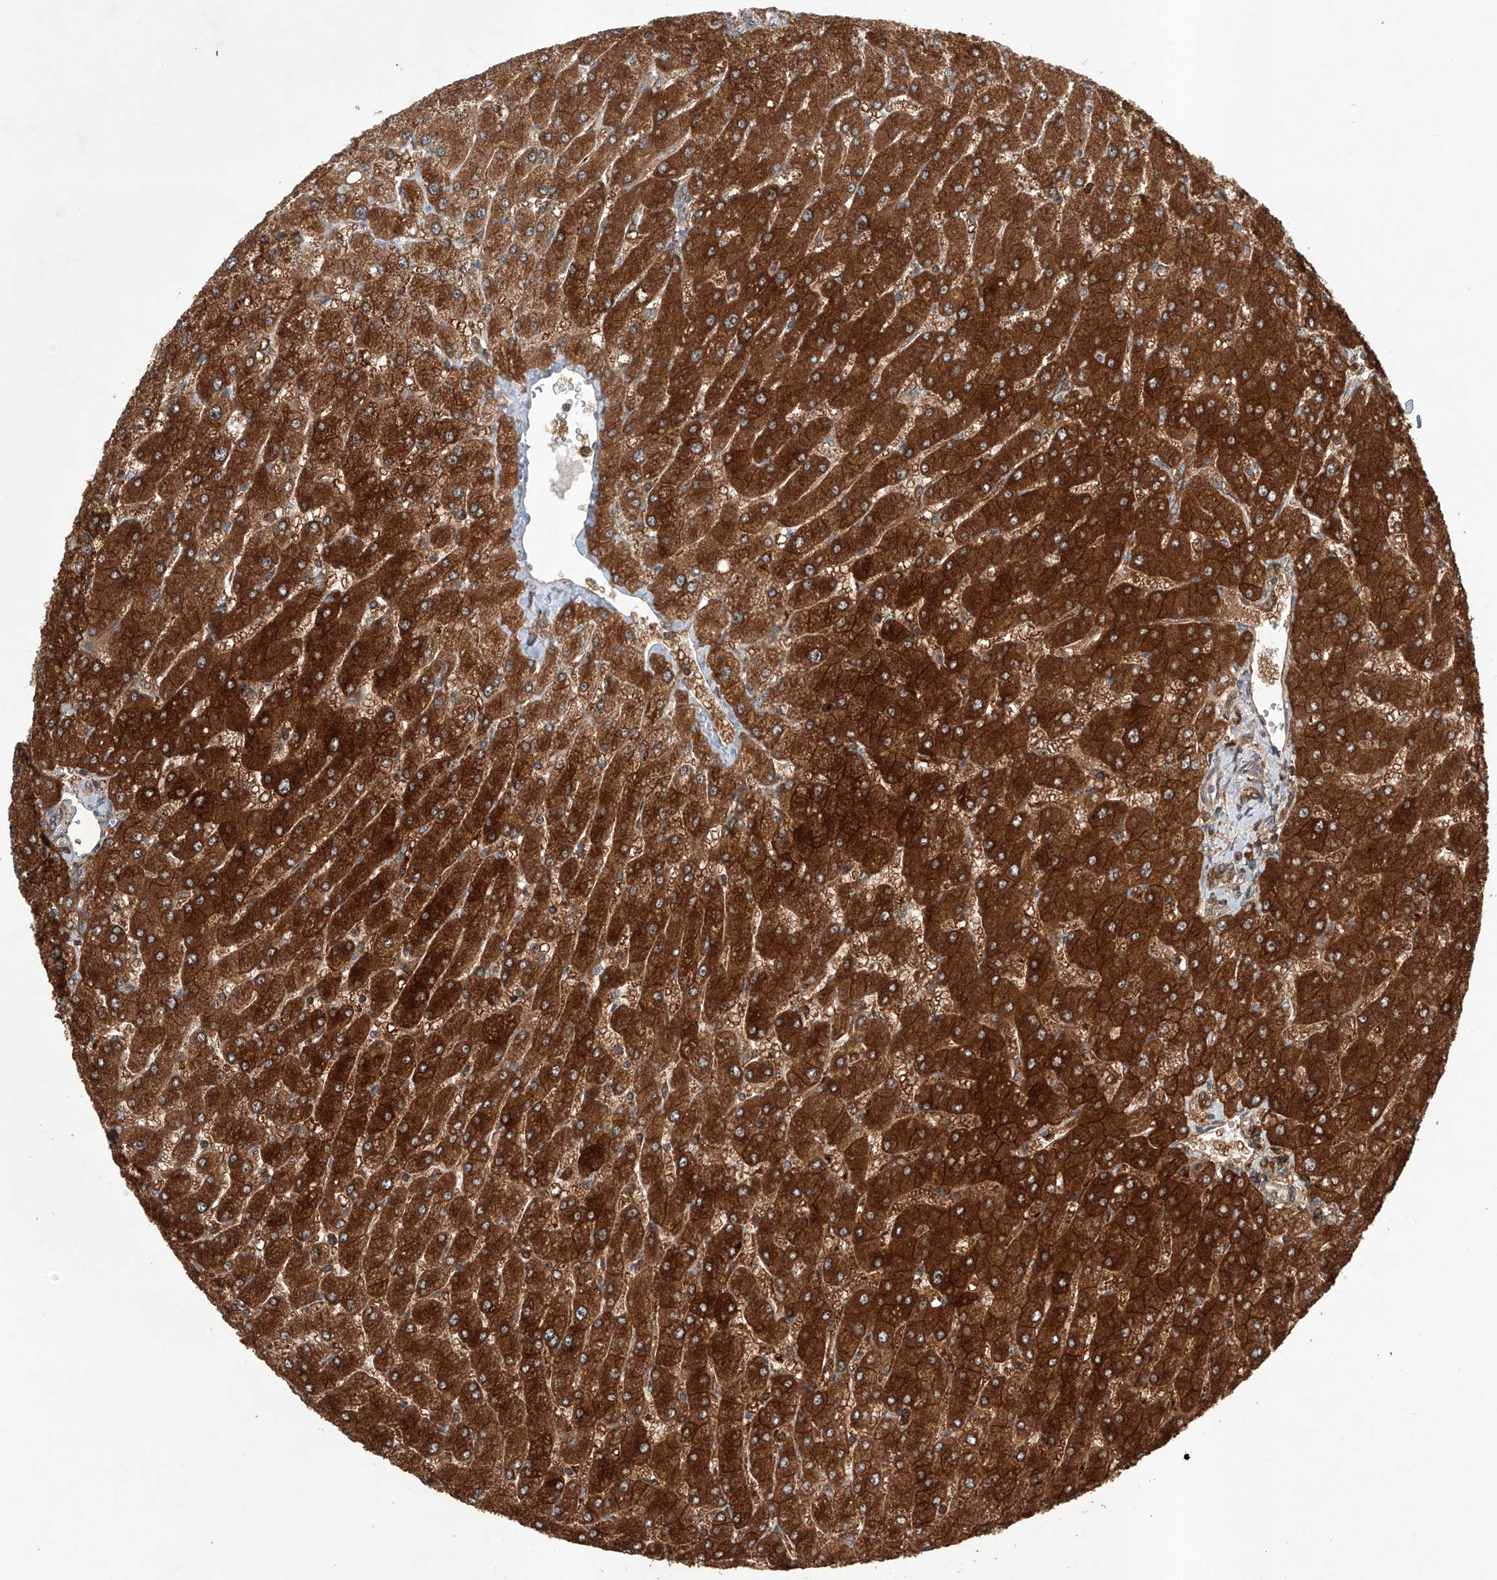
{"staining": {"intensity": "moderate", "quantity": "25%-75%", "location": "cytoplasmic/membranous"}, "tissue": "liver", "cell_type": "Cholangiocytes", "image_type": "normal", "snomed": [{"axis": "morphology", "description": "Normal tissue, NOS"}, {"axis": "topography", "description": "Liver"}], "caption": "Immunohistochemical staining of unremarkable human liver displays moderate cytoplasmic/membranous protein staining in about 25%-75% of cholangiocytes. The staining was performed using DAB (3,3'-diaminobenzidine) to visualize the protein expression in brown, while the nuclei were stained in blue with hematoxylin (Magnification: 20x).", "gene": "TIMM23", "patient": {"sex": "male", "age": 55}}